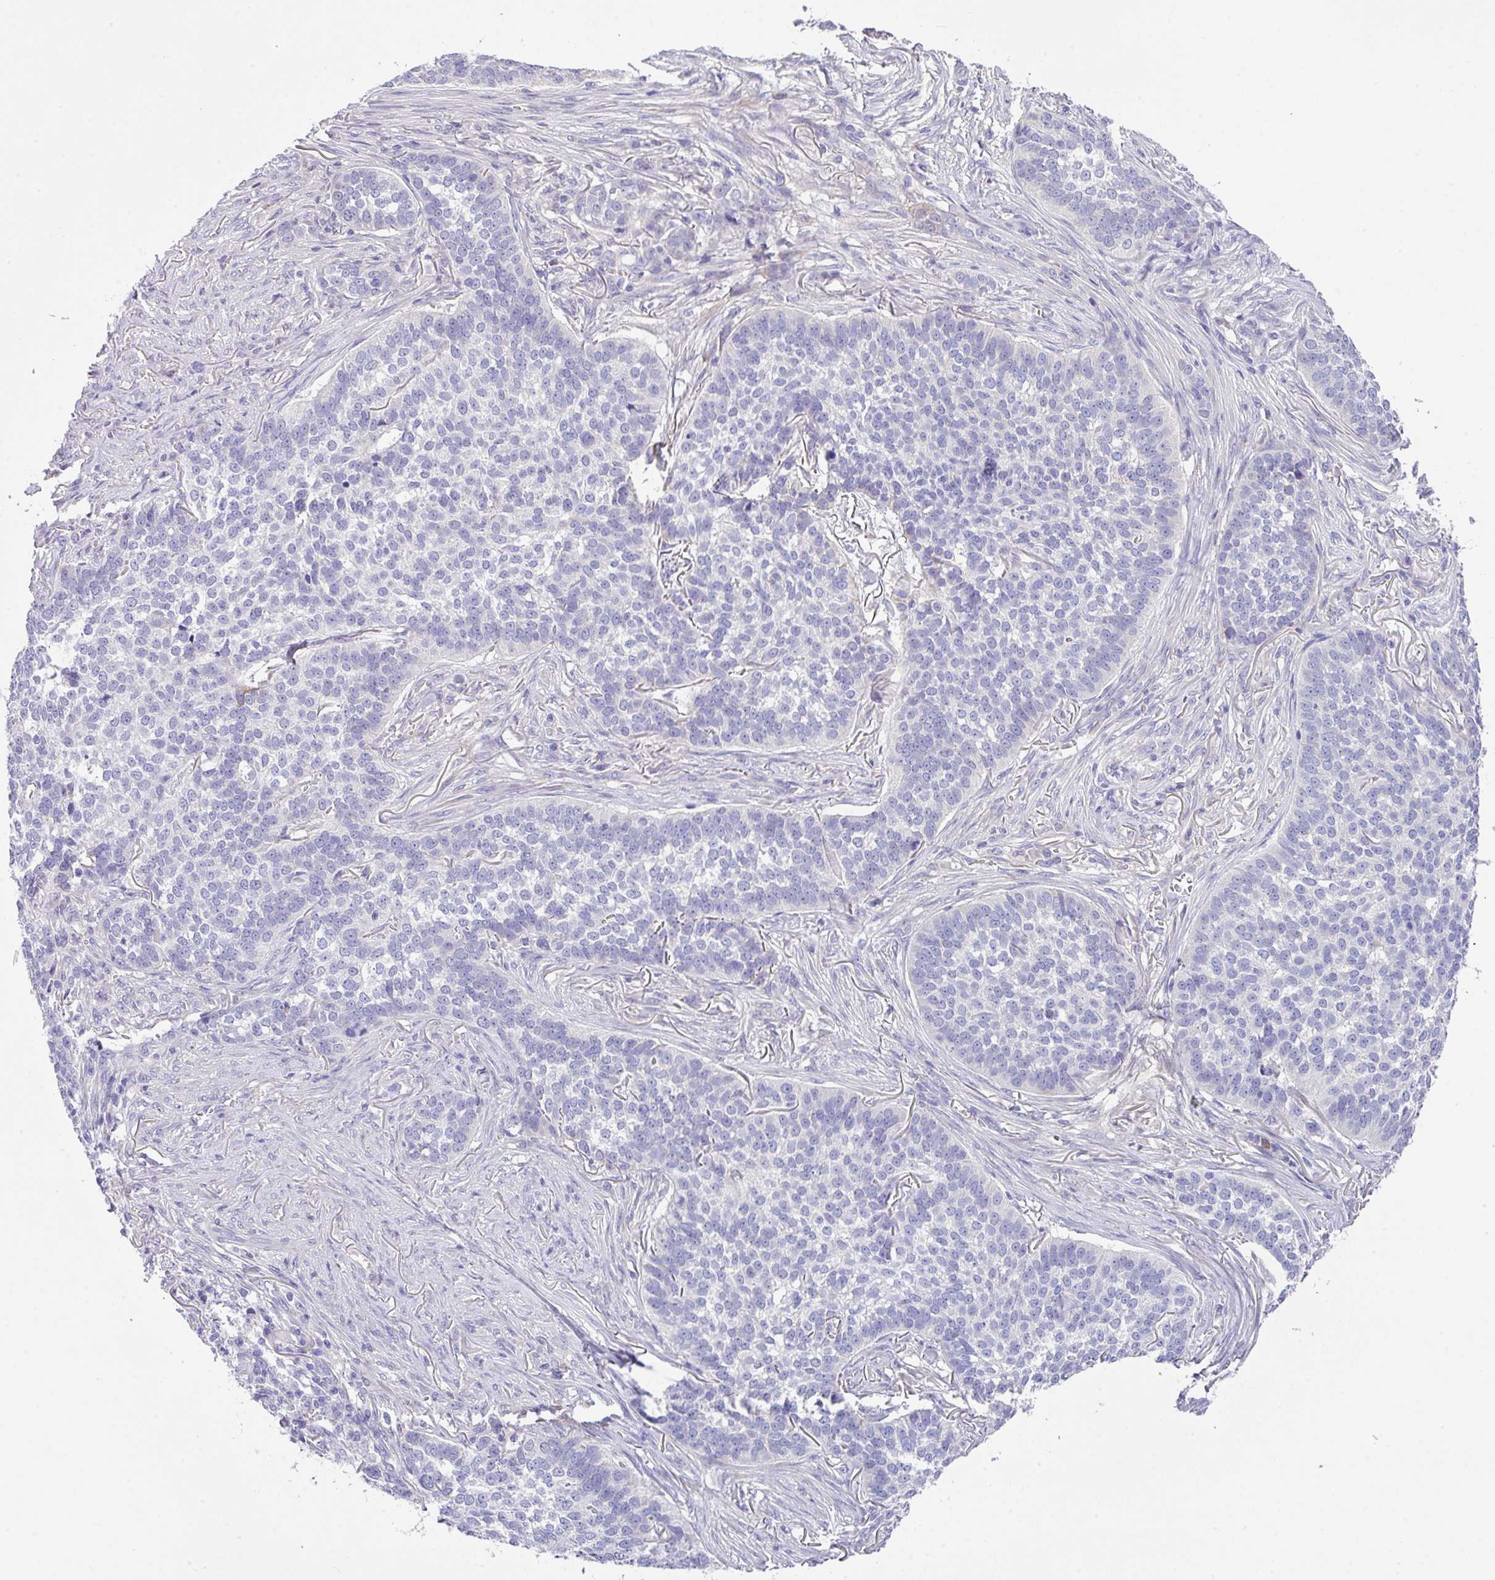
{"staining": {"intensity": "negative", "quantity": "none", "location": "none"}, "tissue": "skin cancer", "cell_type": "Tumor cells", "image_type": "cancer", "snomed": [{"axis": "morphology", "description": "Basal cell carcinoma"}, {"axis": "topography", "description": "Skin"}], "caption": "DAB immunohistochemical staining of skin cancer (basal cell carcinoma) displays no significant expression in tumor cells.", "gene": "DNAL1", "patient": {"sex": "male", "age": 85}}